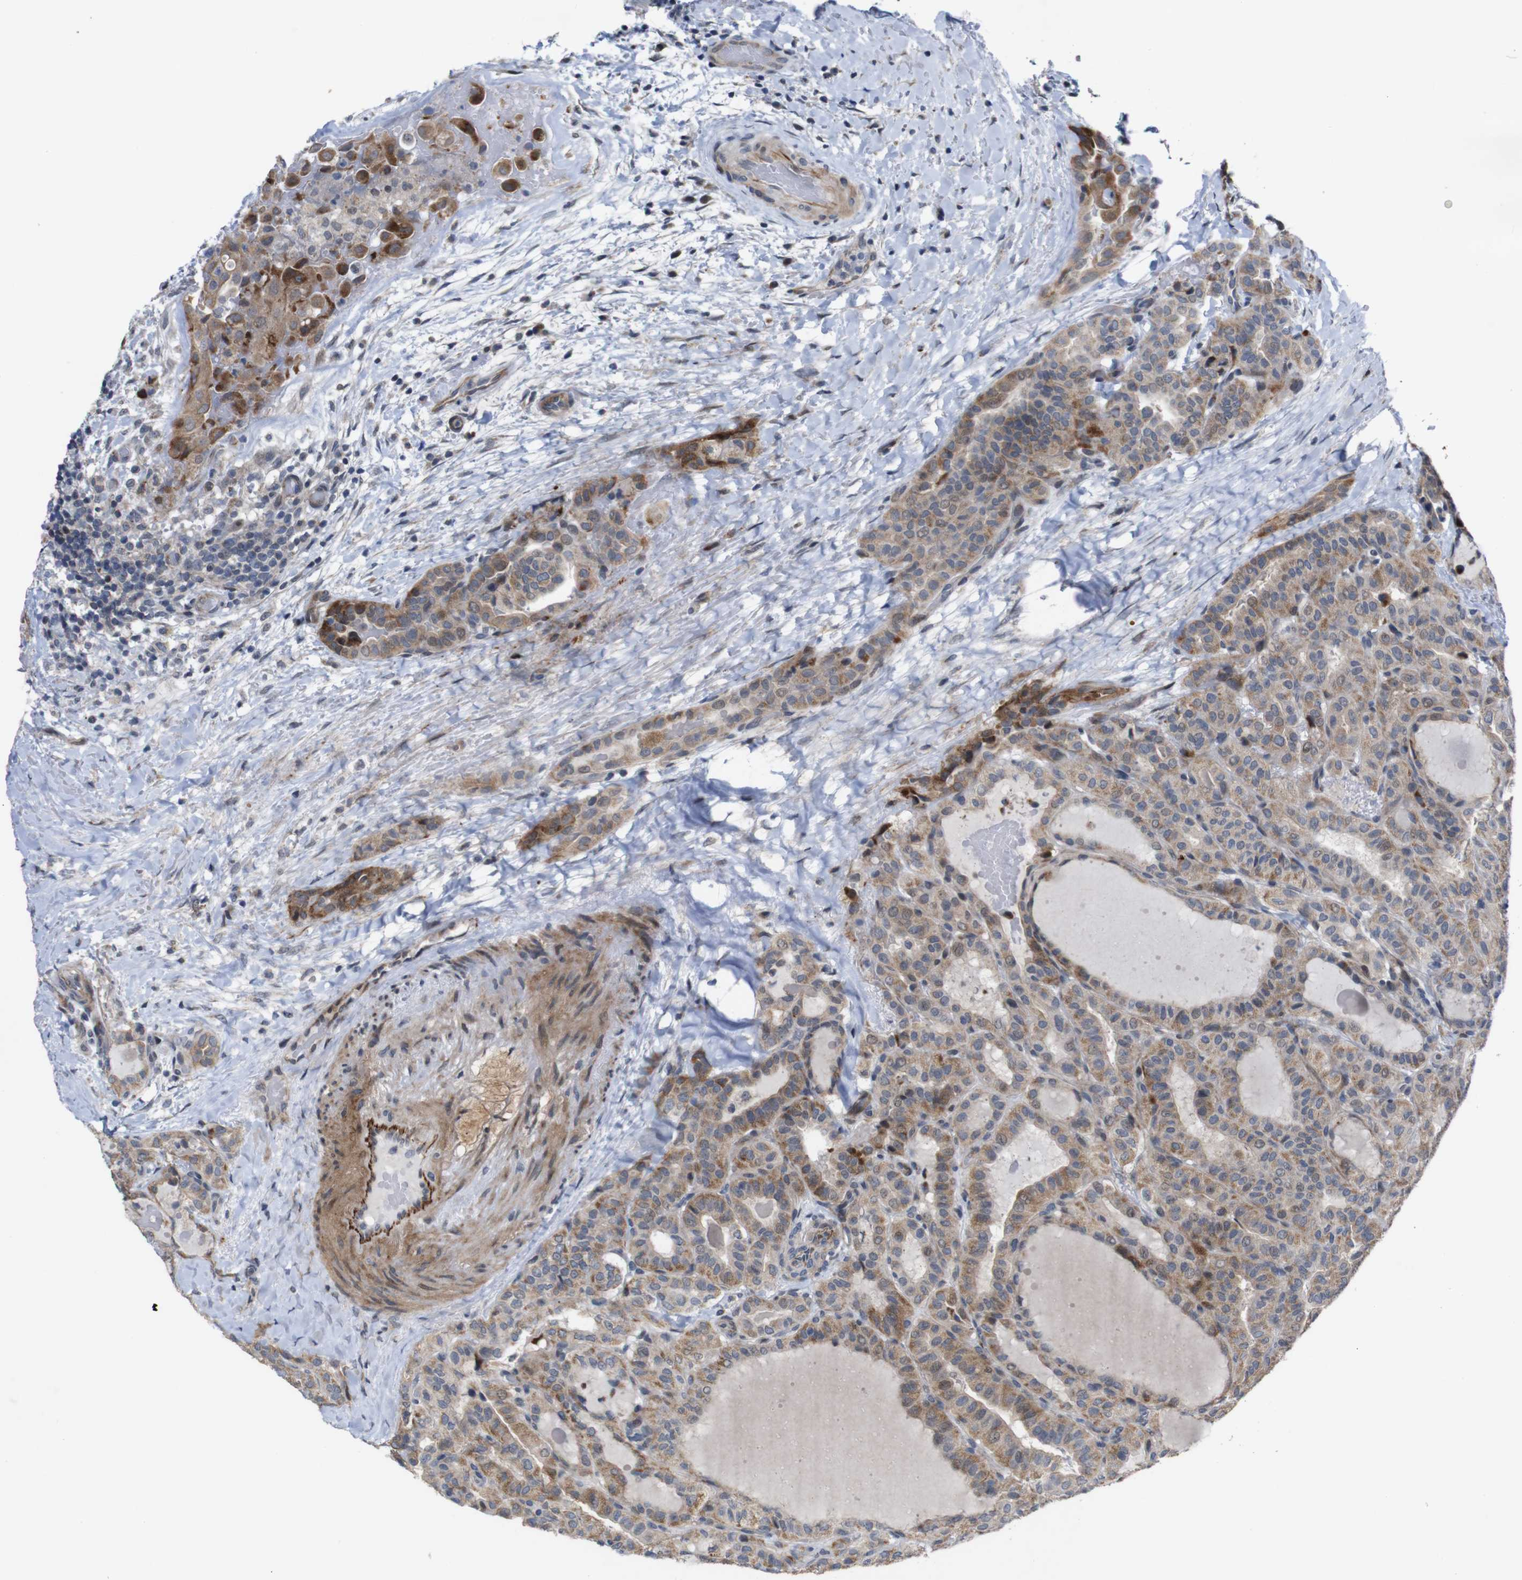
{"staining": {"intensity": "moderate", "quantity": ">75%", "location": "cytoplasmic/membranous"}, "tissue": "thyroid cancer", "cell_type": "Tumor cells", "image_type": "cancer", "snomed": [{"axis": "morphology", "description": "Papillary adenocarcinoma, NOS"}, {"axis": "topography", "description": "Thyroid gland"}], "caption": "Thyroid cancer was stained to show a protein in brown. There is medium levels of moderate cytoplasmic/membranous staining in about >75% of tumor cells. Nuclei are stained in blue.", "gene": "ATP7B", "patient": {"sex": "male", "age": 77}}